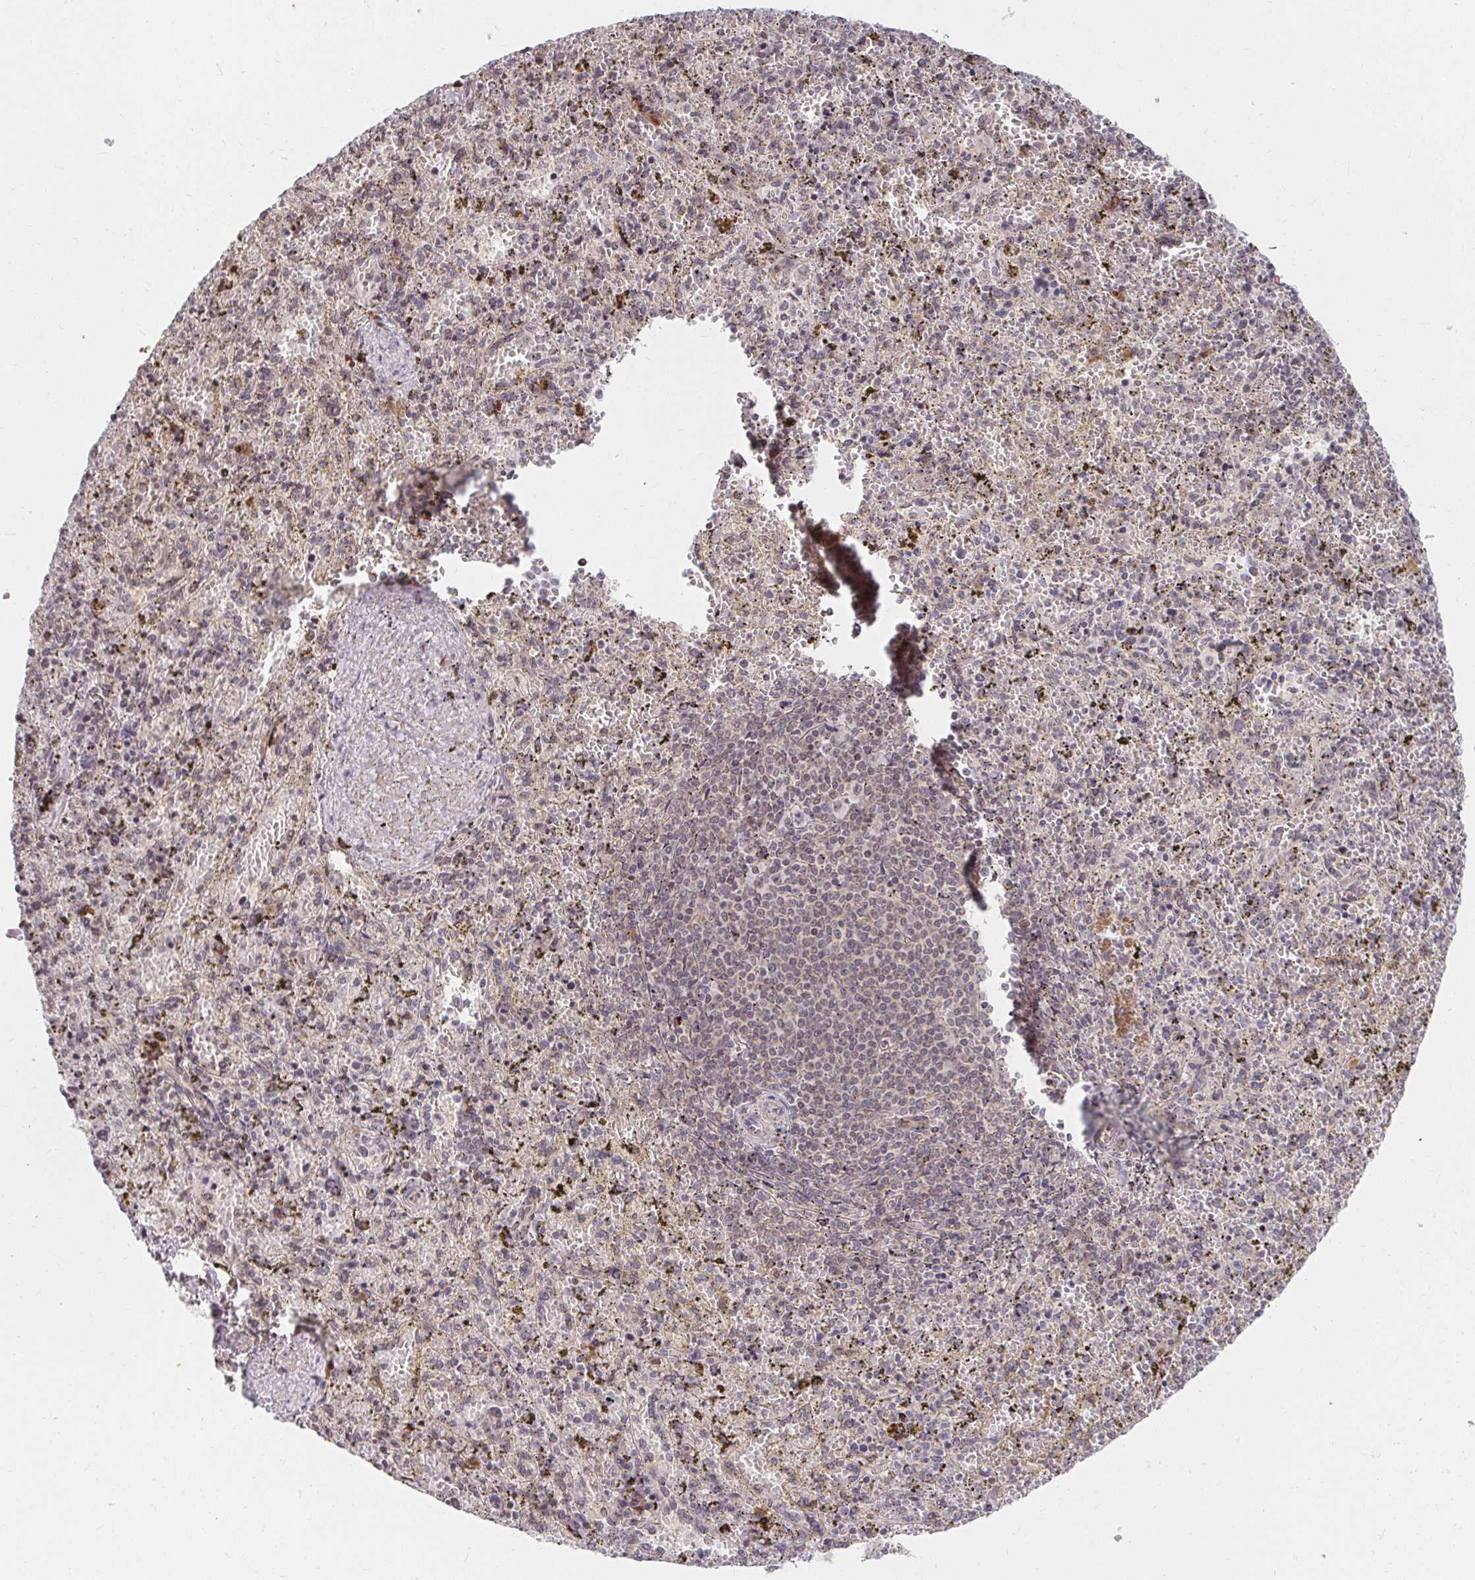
{"staining": {"intensity": "weak", "quantity": "<25%", "location": "nuclear"}, "tissue": "spleen", "cell_type": "Cells in red pulp", "image_type": "normal", "snomed": [{"axis": "morphology", "description": "Normal tissue, NOS"}, {"axis": "topography", "description": "Spleen"}], "caption": "Cells in red pulp show no significant expression in normal spleen. The staining was performed using DAB (3,3'-diaminobenzidine) to visualize the protein expression in brown, while the nuclei were stained in blue with hematoxylin (Magnification: 20x).", "gene": "ANK3", "patient": {"sex": "female", "age": 50}}